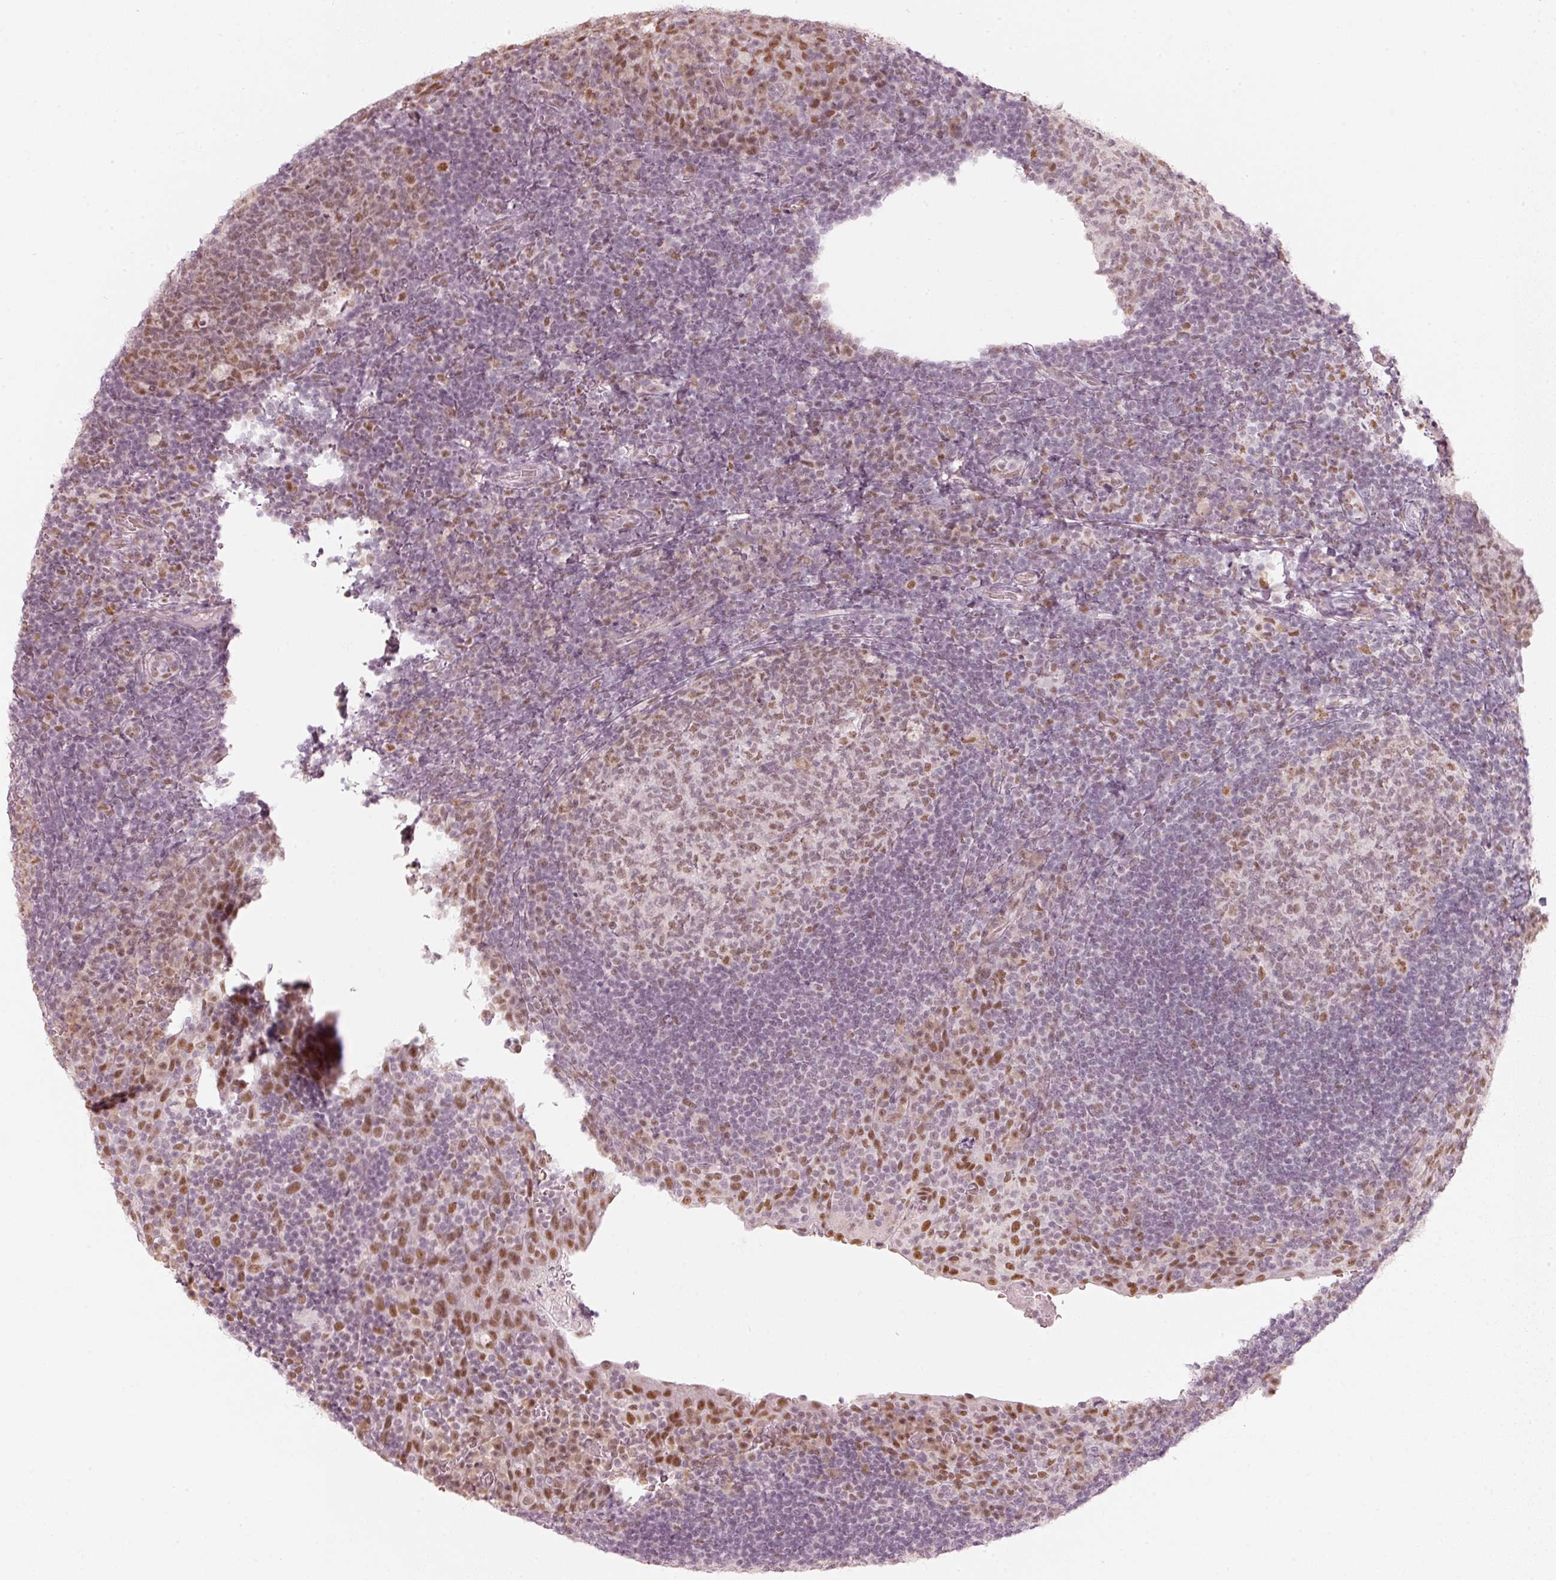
{"staining": {"intensity": "weak", "quantity": ">75%", "location": "nuclear"}, "tissue": "tonsil", "cell_type": "Germinal center cells", "image_type": "normal", "snomed": [{"axis": "morphology", "description": "Normal tissue, NOS"}, {"axis": "topography", "description": "Tonsil"}], "caption": "Immunohistochemistry (IHC) of normal human tonsil shows low levels of weak nuclear staining in approximately >75% of germinal center cells.", "gene": "PPP1R10", "patient": {"sex": "male", "age": 17}}